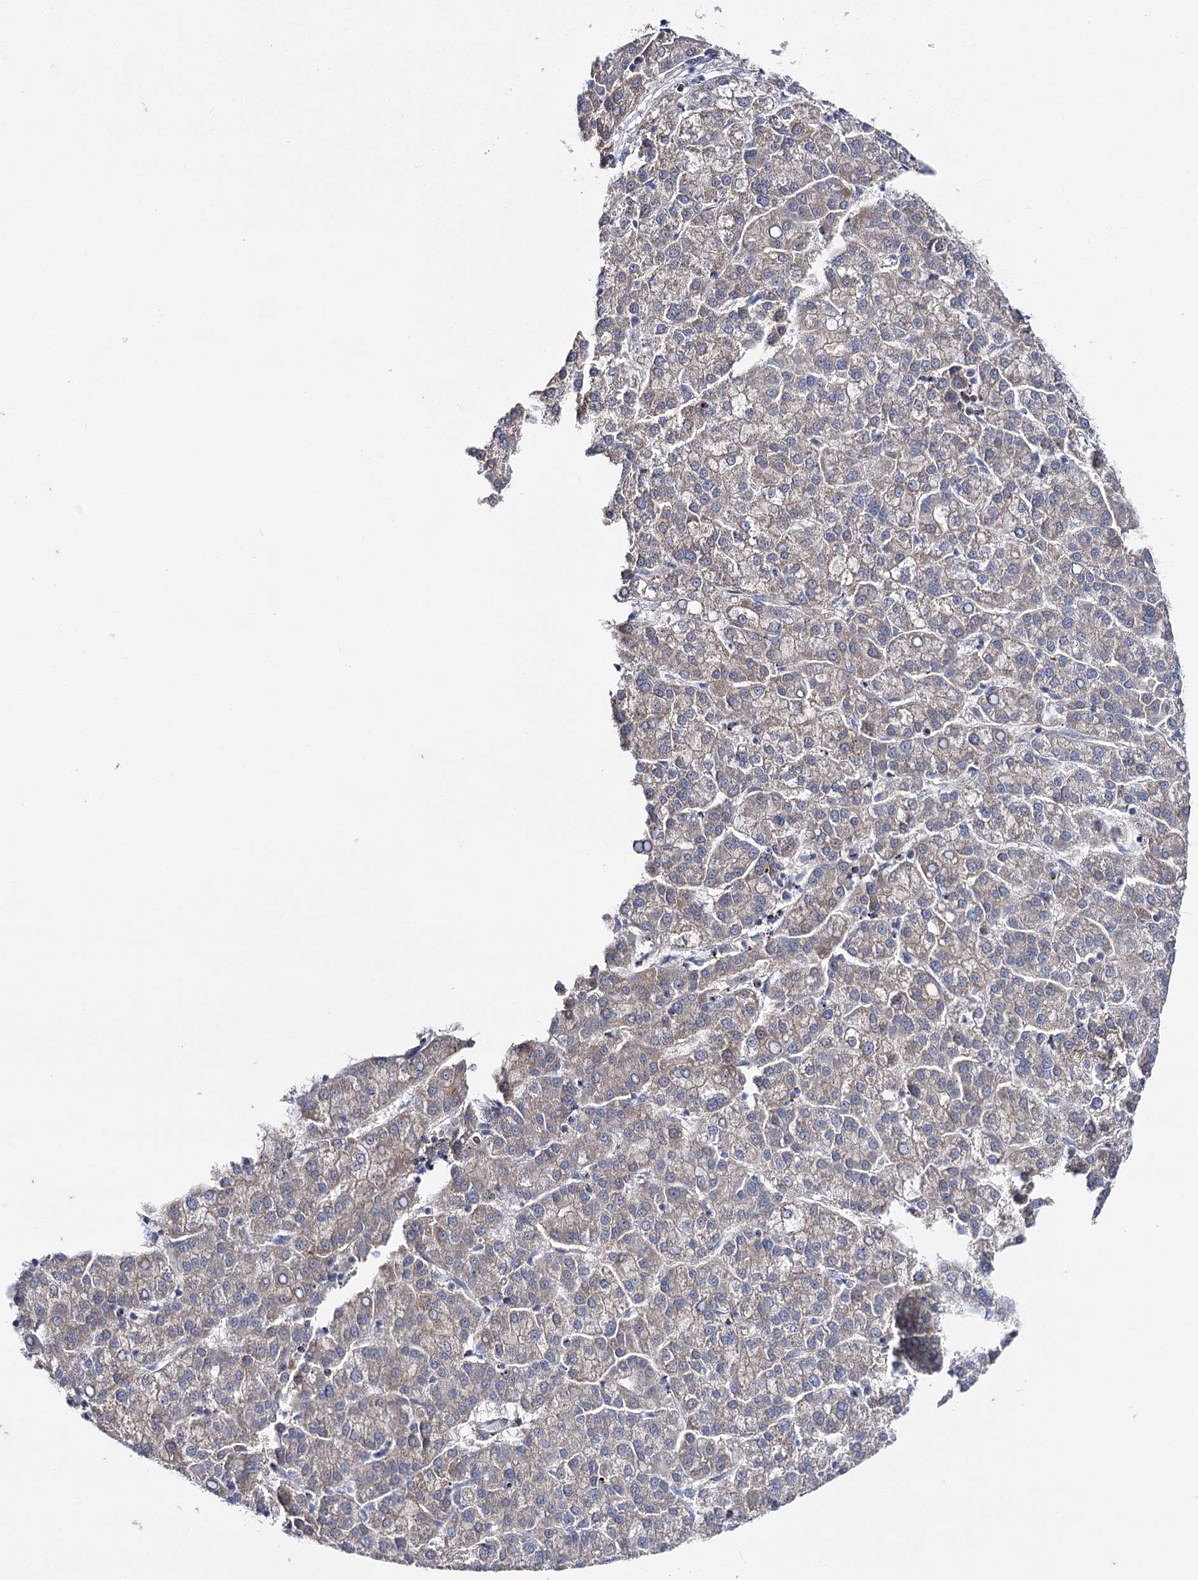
{"staining": {"intensity": "weak", "quantity": "<25%", "location": "cytoplasmic/membranous"}, "tissue": "liver cancer", "cell_type": "Tumor cells", "image_type": "cancer", "snomed": [{"axis": "morphology", "description": "Carcinoma, Hepatocellular, NOS"}, {"axis": "topography", "description": "Liver"}], "caption": "Immunohistochemistry (IHC) micrograph of human hepatocellular carcinoma (liver) stained for a protein (brown), which reveals no expression in tumor cells.", "gene": "AGXT2", "patient": {"sex": "female", "age": 58}}